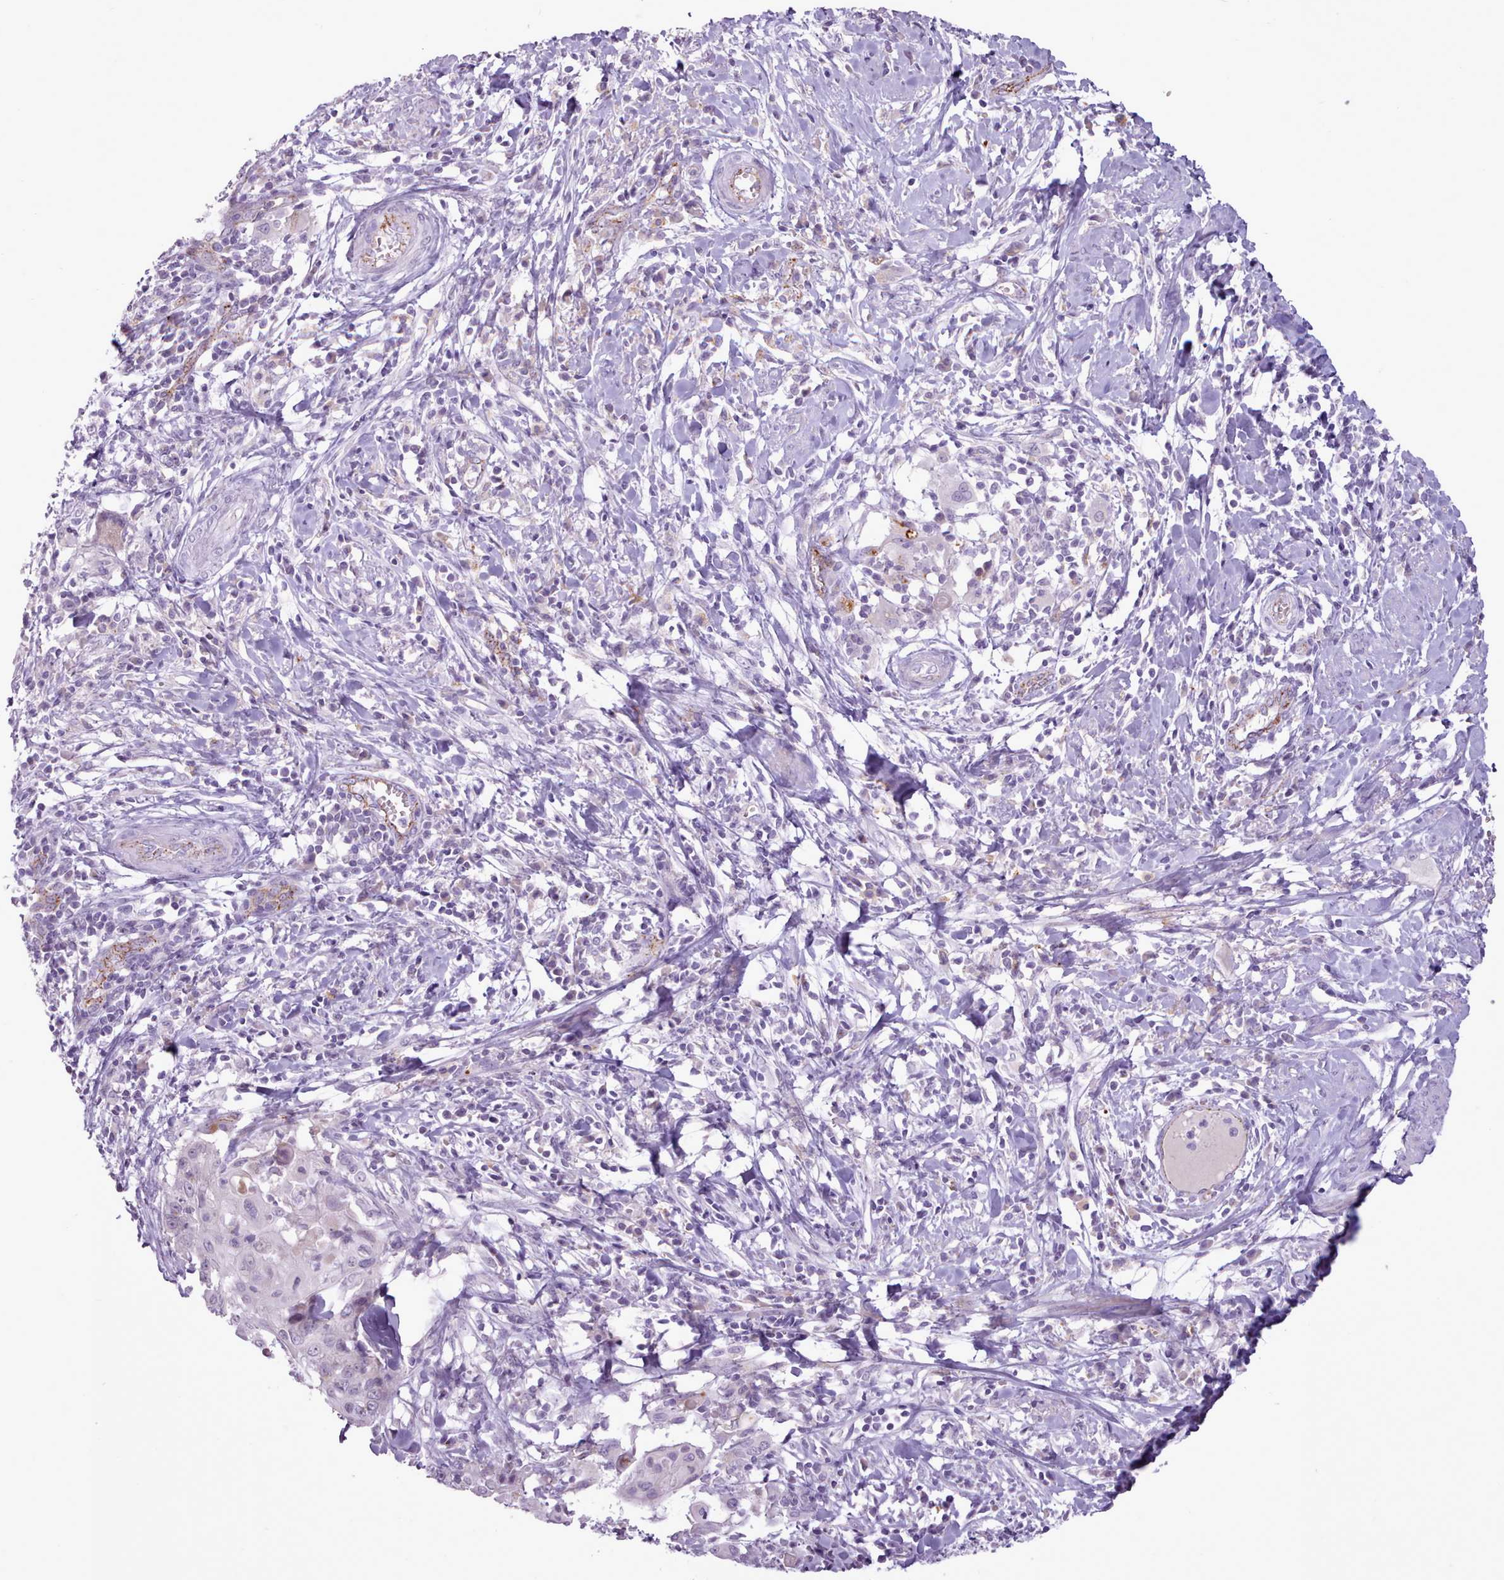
{"staining": {"intensity": "negative", "quantity": "none", "location": "none"}, "tissue": "cervical cancer", "cell_type": "Tumor cells", "image_type": "cancer", "snomed": [{"axis": "morphology", "description": "Squamous cell carcinoma, NOS"}, {"axis": "topography", "description": "Cervix"}], "caption": "Tumor cells show no significant expression in cervical cancer (squamous cell carcinoma).", "gene": "ATRAID", "patient": {"sex": "female", "age": 39}}